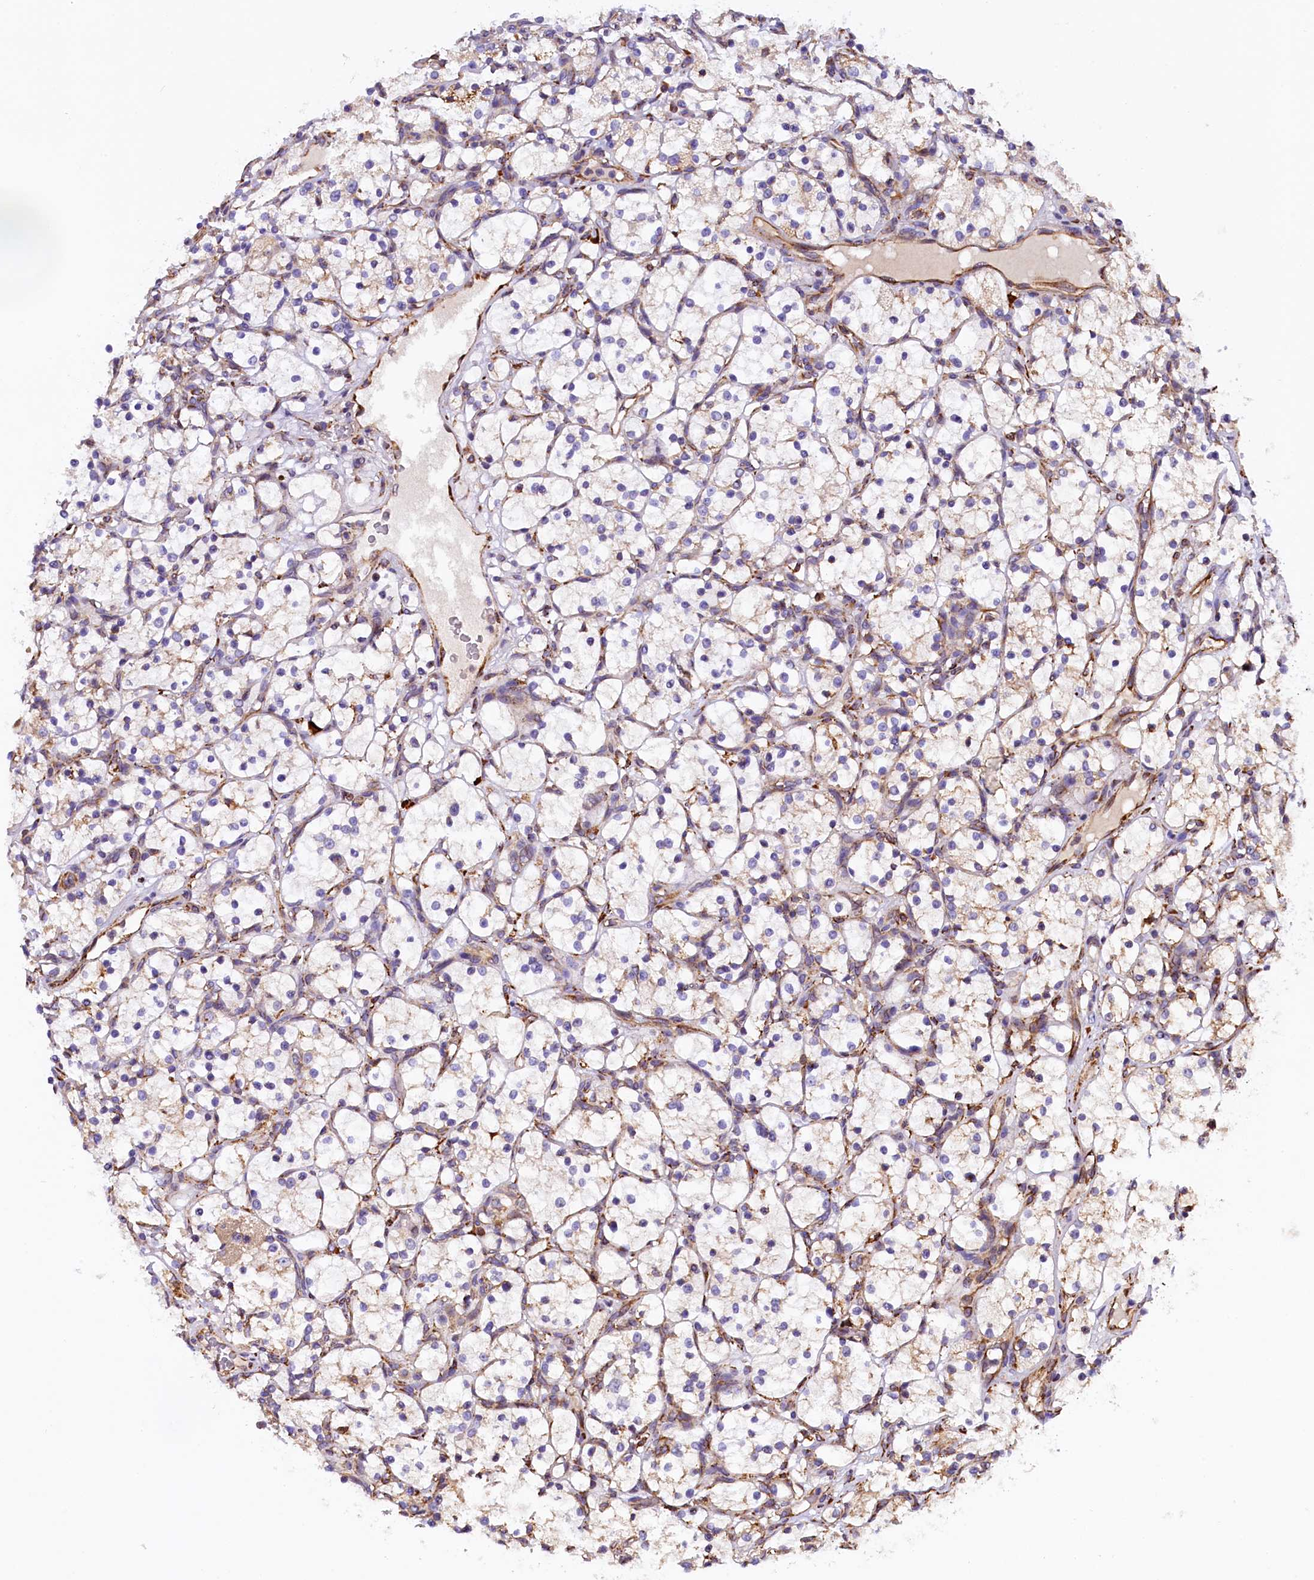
{"staining": {"intensity": "weak", "quantity": "<25%", "location": "cytoplasmic/membranous"}, "tissue": "renal cancer", "cell_type": "Tumor cells", "image_type": "cancer", "snomed": [{"axis": "morphology", "description": "Adenocarcinoma, NOS"}, {"axis": "topography", "description": "Kidney"}], "caption": "An immunohistochemistry histopathology image of renal adenocarcinoma is shown. There is no staining in tumor cells of renal adenocarcinoma.", "gene": "CAPS2", "patient": {"sex": "female", "age": 69}}